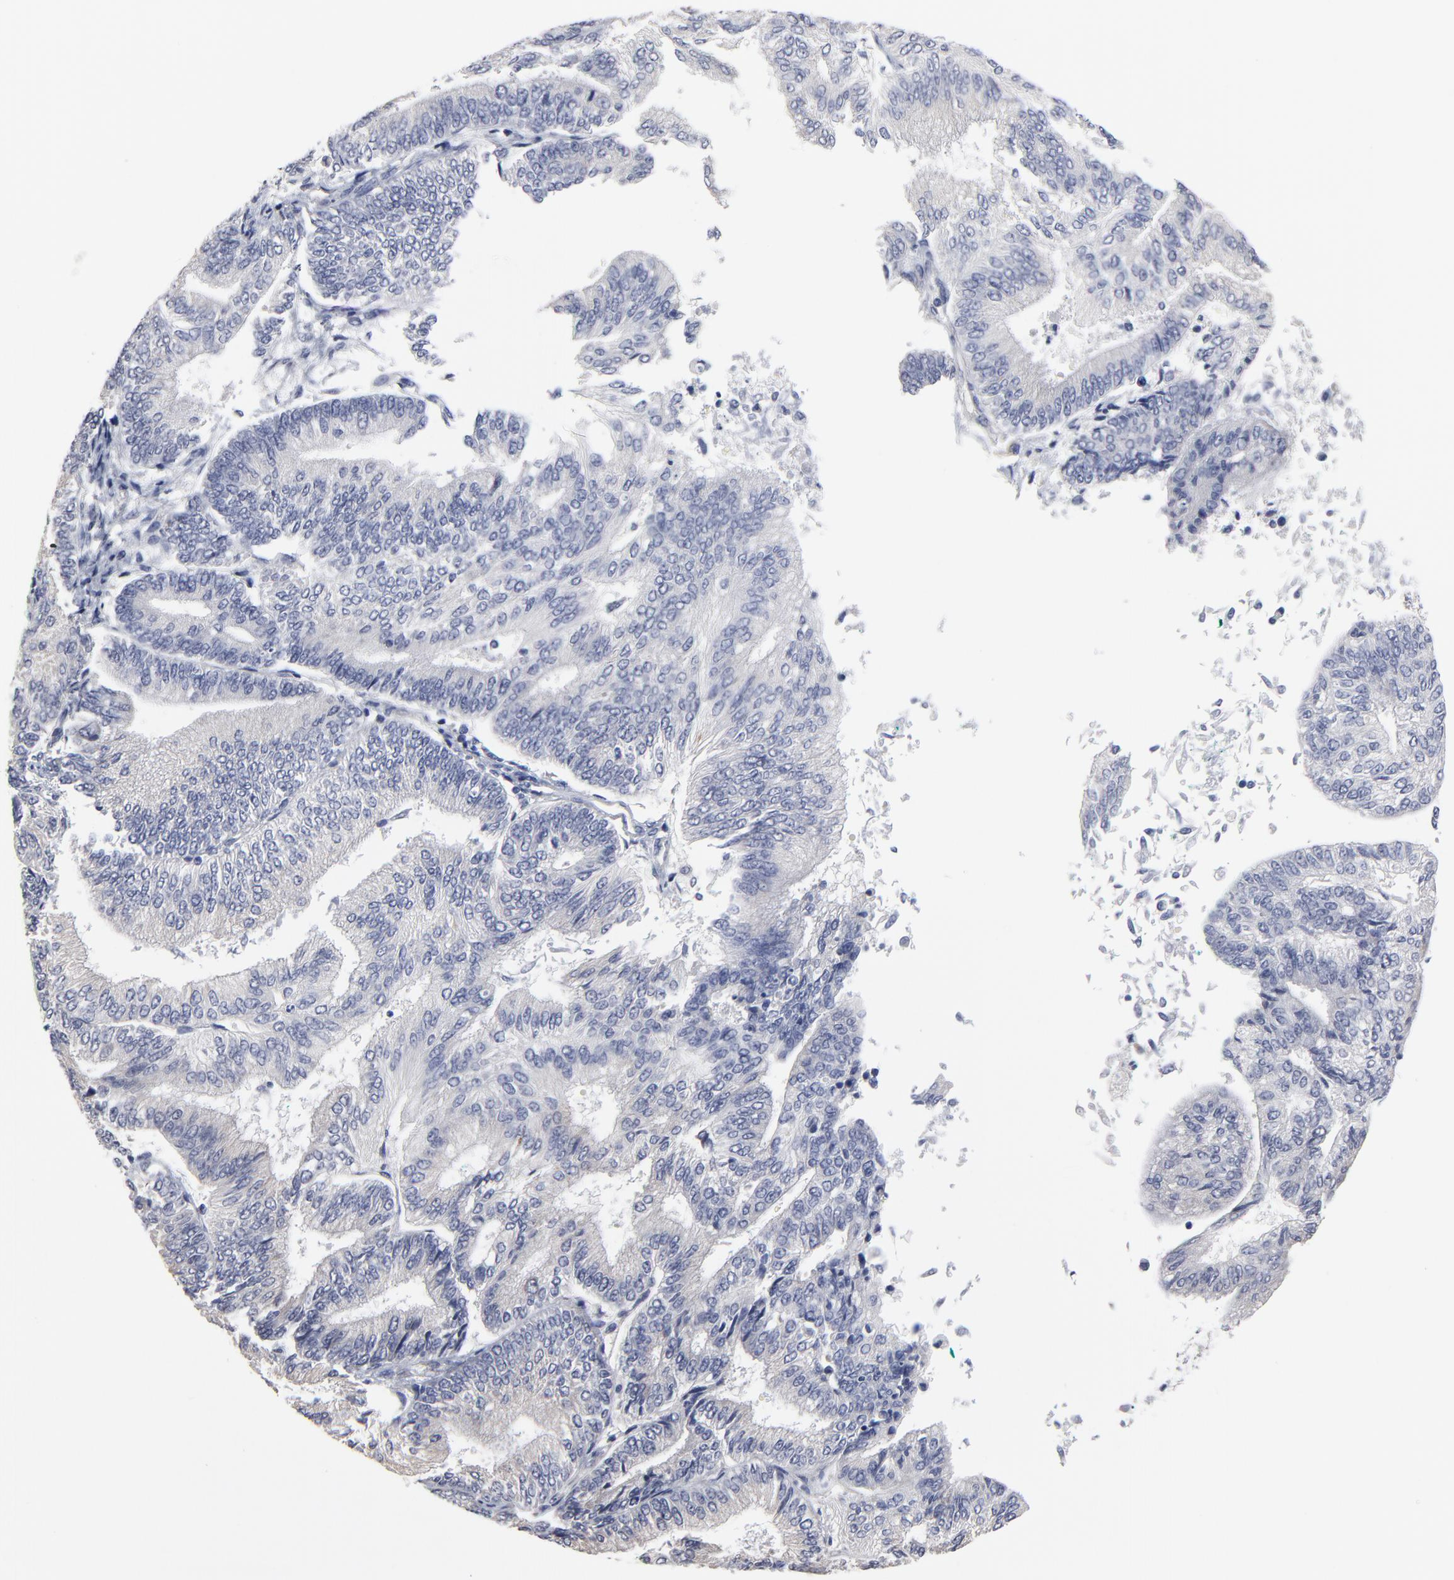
{"staining": {"intensity": "negative", "quantity": "none", "location": "none"}, "tissue": "endometrial cancer", "cell_type": "Tumor cells", "image_type": "cancer", "snomed": [{"axis": "morphology", "description": "Adenocarcinoma, NOS"}, {"axis": "topography", "description": "Endometrium"}], "caption": "A micrograph of human adenocarcinoma (endometrial) is negative for staining in tumor cells.", "gene": "MAGEA10", "patient": {"sex": "female", "age": 55}}